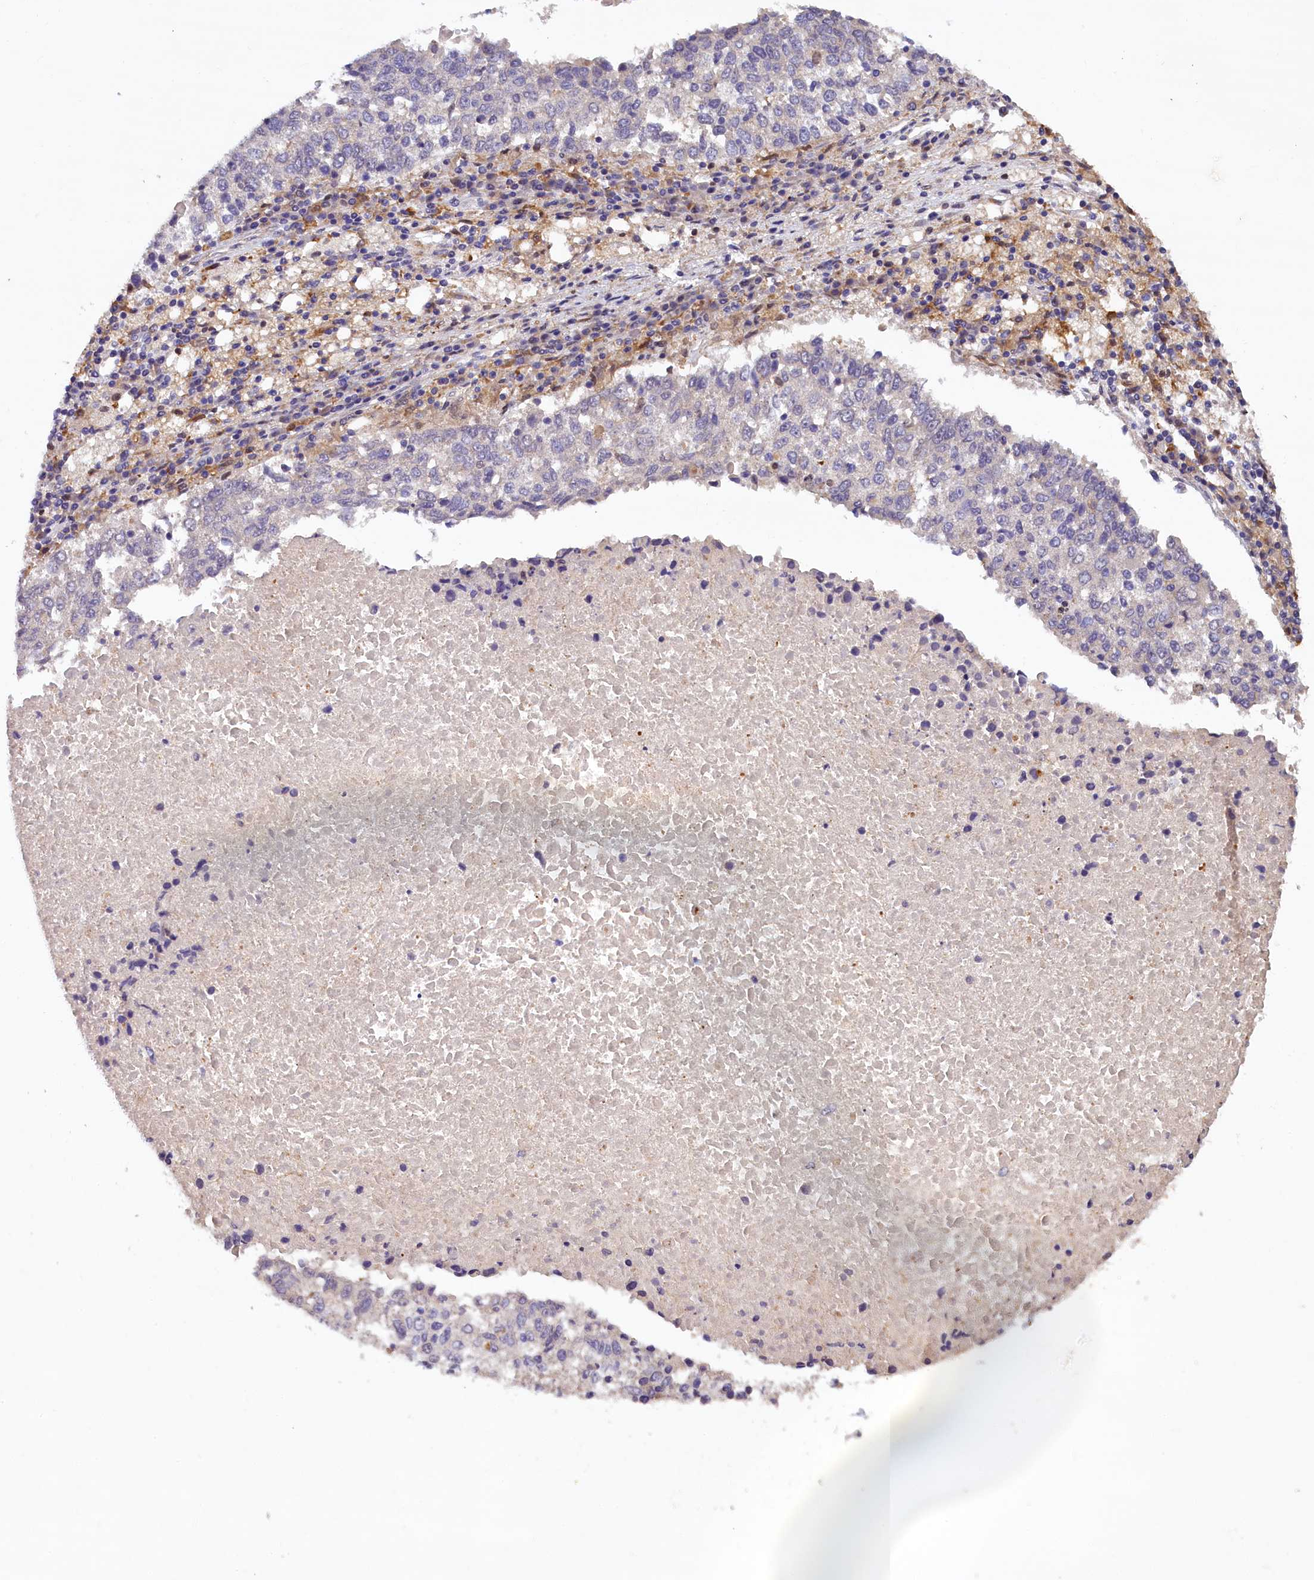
{"staining": {"intensity": "negative", "quantity": "none", "location": "none"}, "tissue": "lung cancer", "cell_type": "Tumor cells", "image_type": "cancer", "snomed": [{"axis": "morphology", "description": "Squamous cell carcinoma, NOS"}, {"axis": "topography", "description": "Lung"}], "caption": "High magnification brightfield microscopy of lung cancer stained with DAB (3,3'-diaminobenzidine) (brown) and counterstained with hematoxylin (blue): tumor cells show no significant expression.", "gene": "NAIP", "patient": {"sex": "male", "age": 73}}